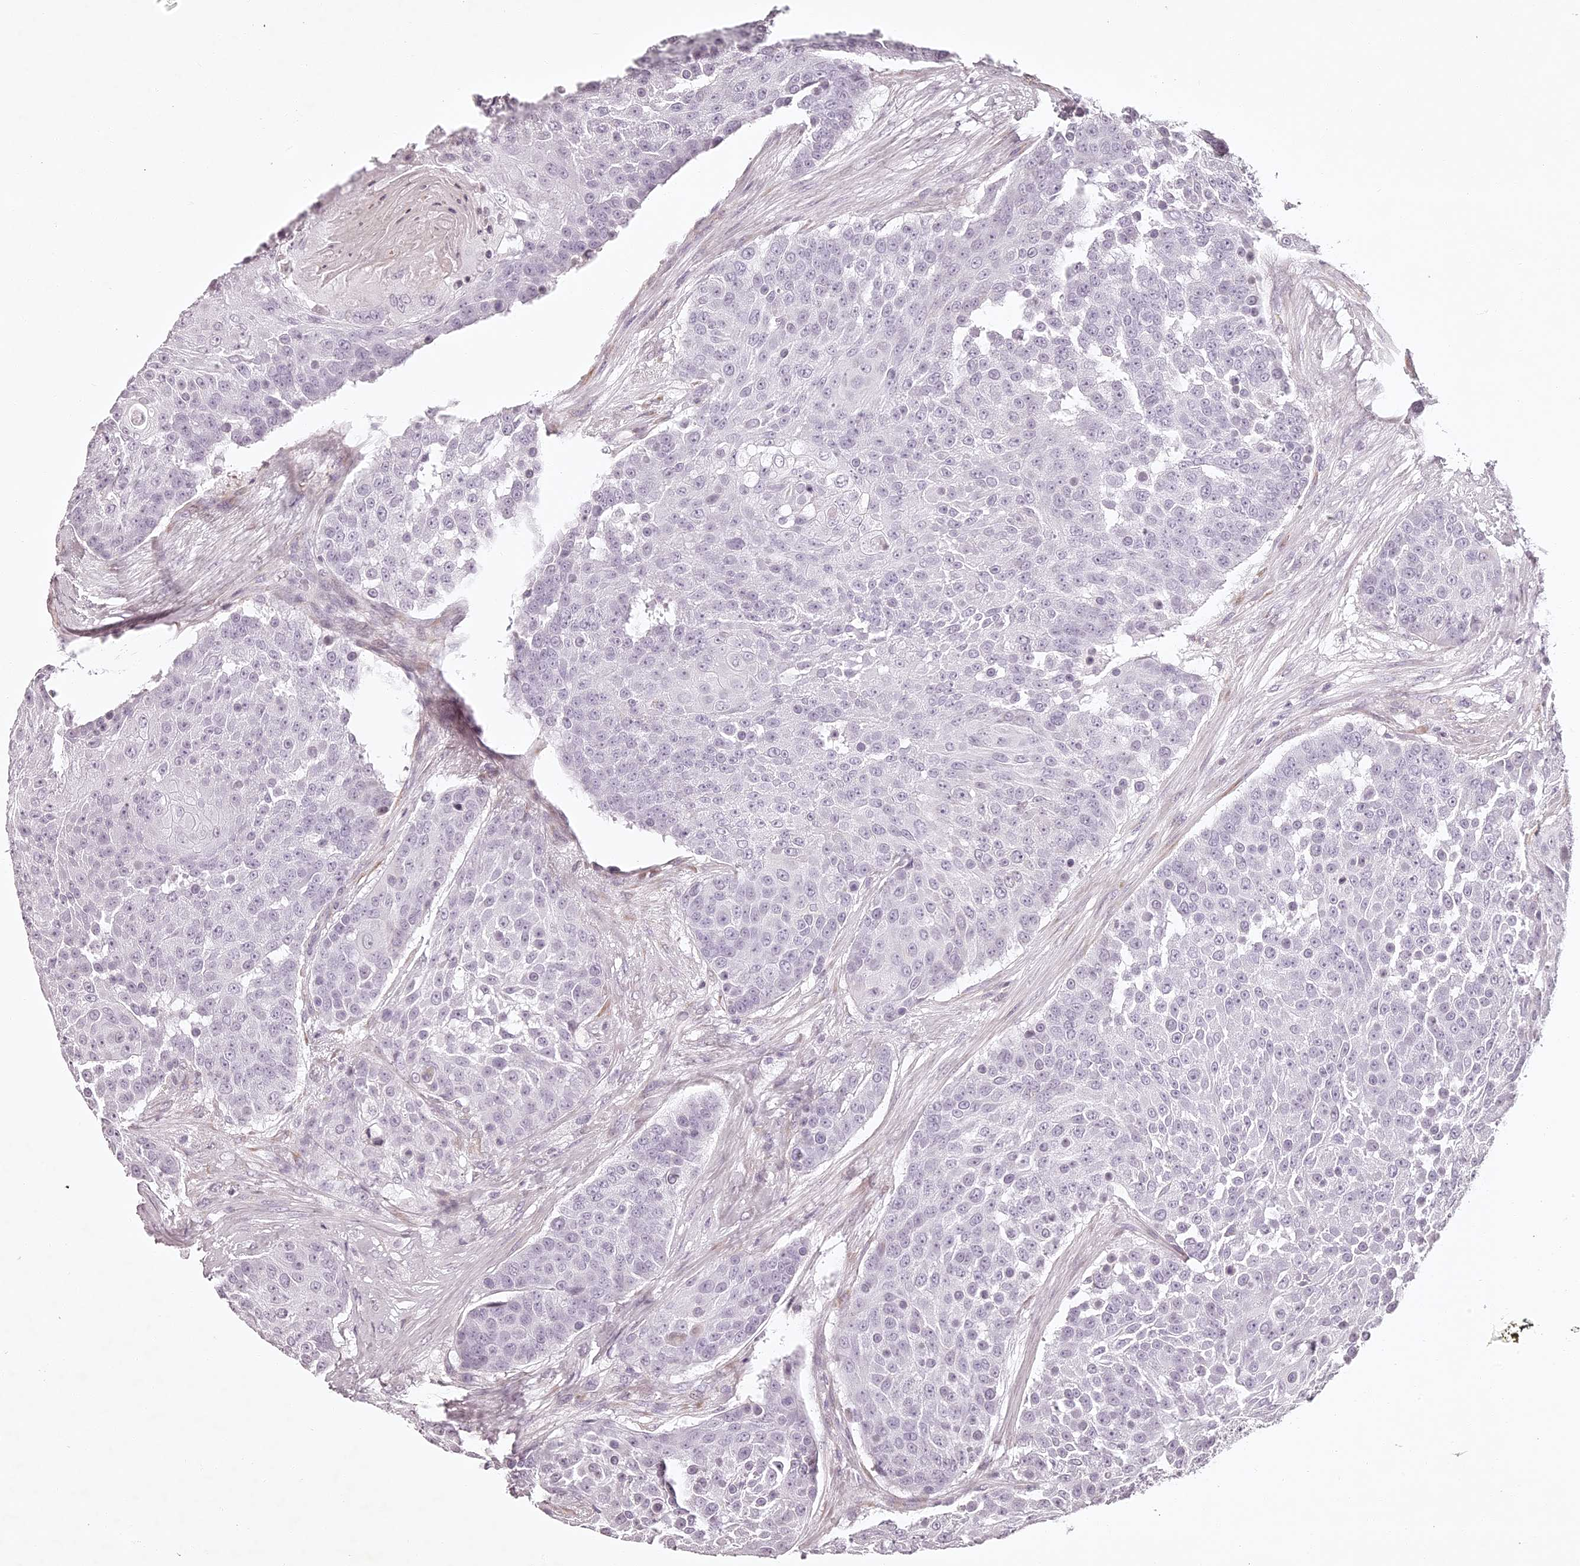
{"staining": {"intensity": "negative", "quantity": "none", "location": "none"}, "tissue": "urothelial cancer", "cell_type": "Tumor cells", "image_type": "cancer", "snomed": [{"axis": "morphology", "description": "Urothelial carcinoma, High grade"}, {"axis": "topography", "description": "Urinary bladder"}], "caption": "High power microscopy photomicrograph of an immunohistochemistry (IHC) micrograph of urothelial cancer, revealing no significant staining in tumor cells.", "gene": "ELAPOR1", "patient": {"sex": "female", "age": 63}}